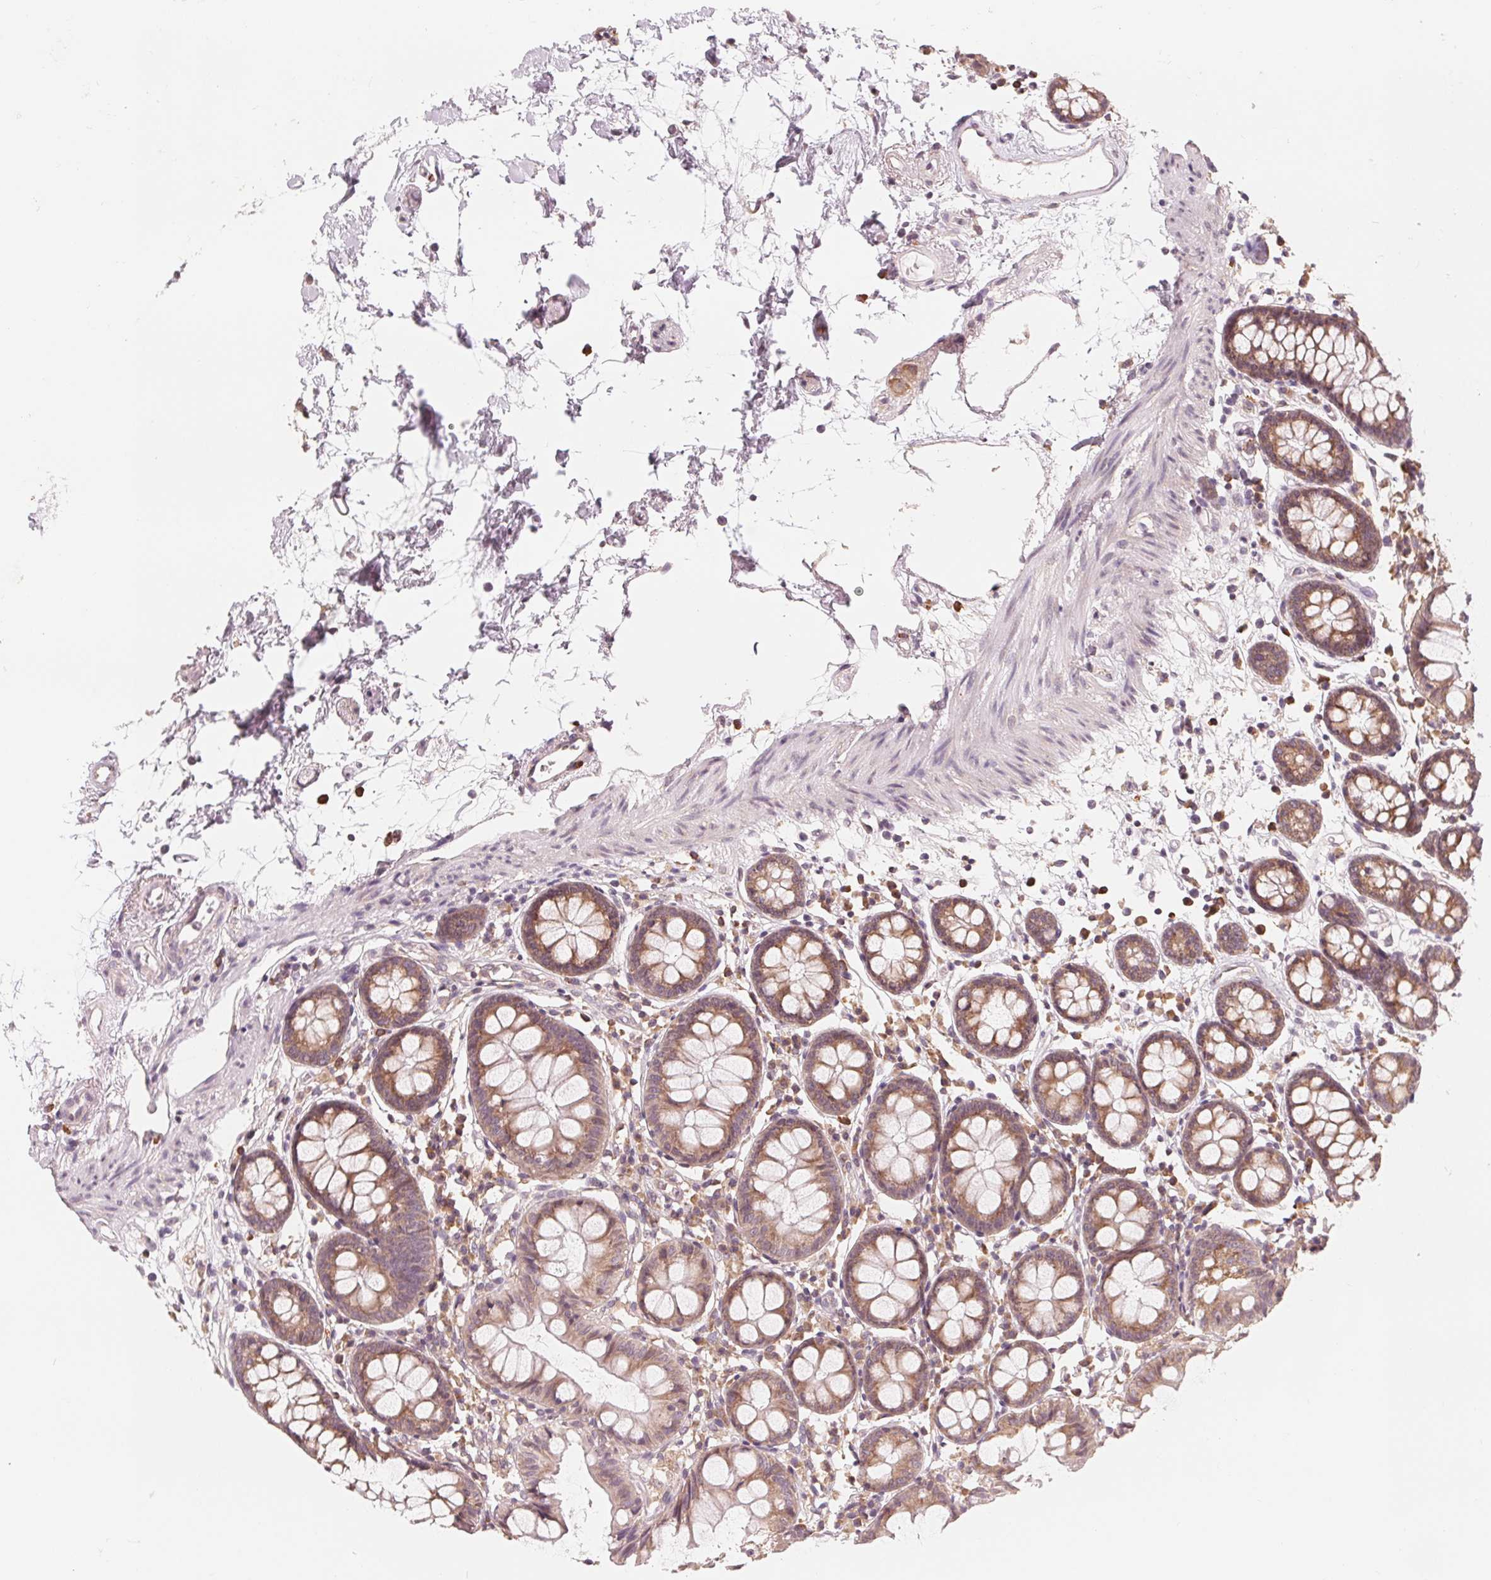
{"staining": {"intensity": "negative", "quantity": "none", "location": "none"}, "tissue": "colon", "cell_type": "Endothelial cells", "image_type": "normal", "snomed": [{"axis": "morphology", "description": "Normal tissue, NOS"}, {"axis": "topography", "description": "Colon"}], "caption": "The IHC image has no significant expression in endothelial cells of colon.", "gene": "GIGYF2", "patient": {"sex": "female", "age": 84}}